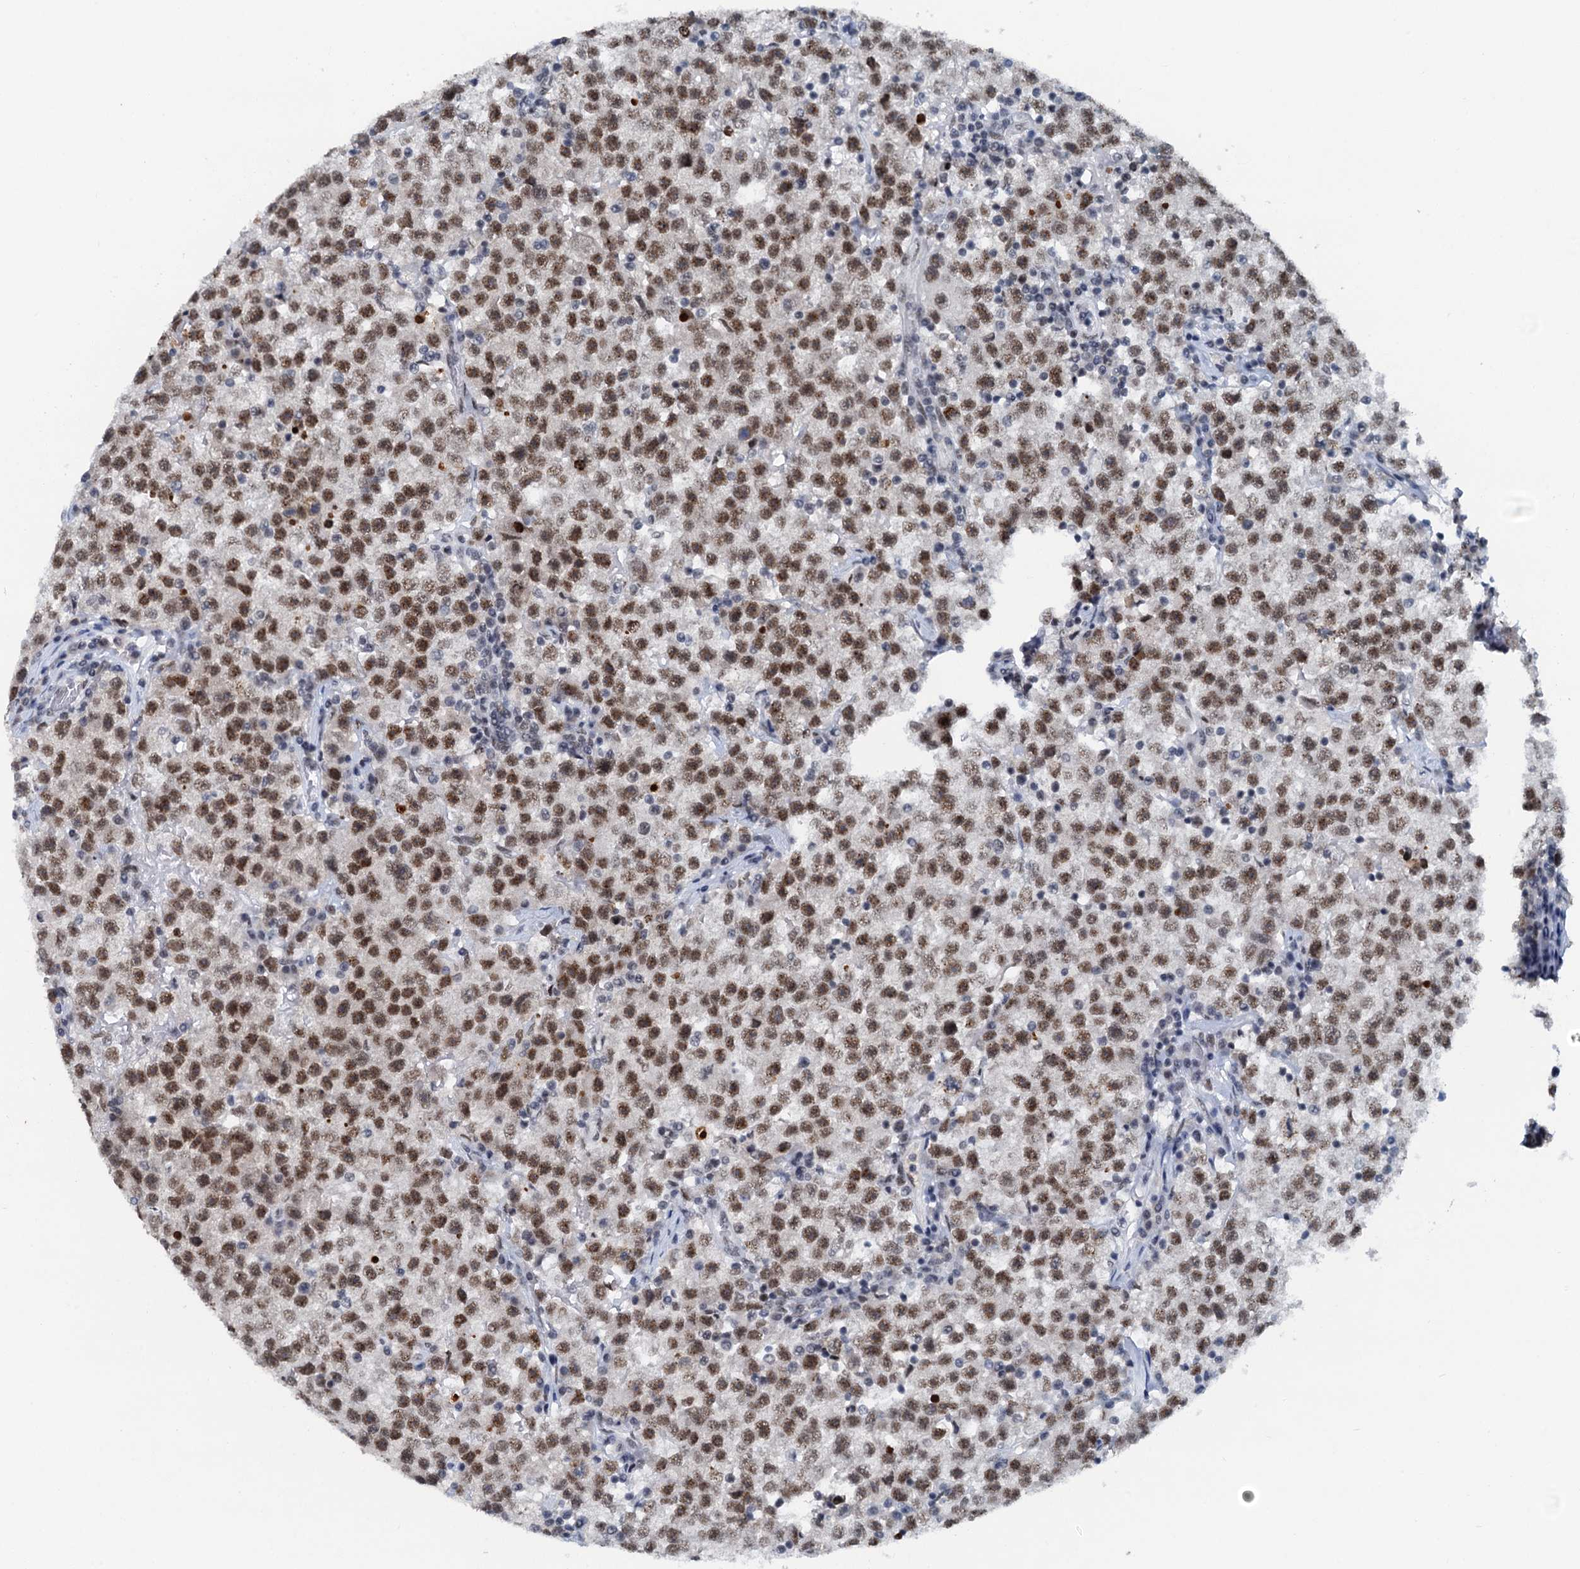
{"staining": {"intensity": "moderate", "quantity": ">75%", "location": "nuclear"}, "tissue": "testis cancer", "cell_type": "Tumor cells", "image_type": "cancer", "snomed": [{"axis": "morphology", "description": "Seminoma, NOS"}, {"axis": "topography", "description": "Testis"}], "caption": "Approximately >75% of tumor cells in human seminoma (testis) display moderate nuclear protein staining as visualized by brown immunohistochemical staining.", "gene": "SNRPD1", "patient": {"sex": "male", "age": 22}}